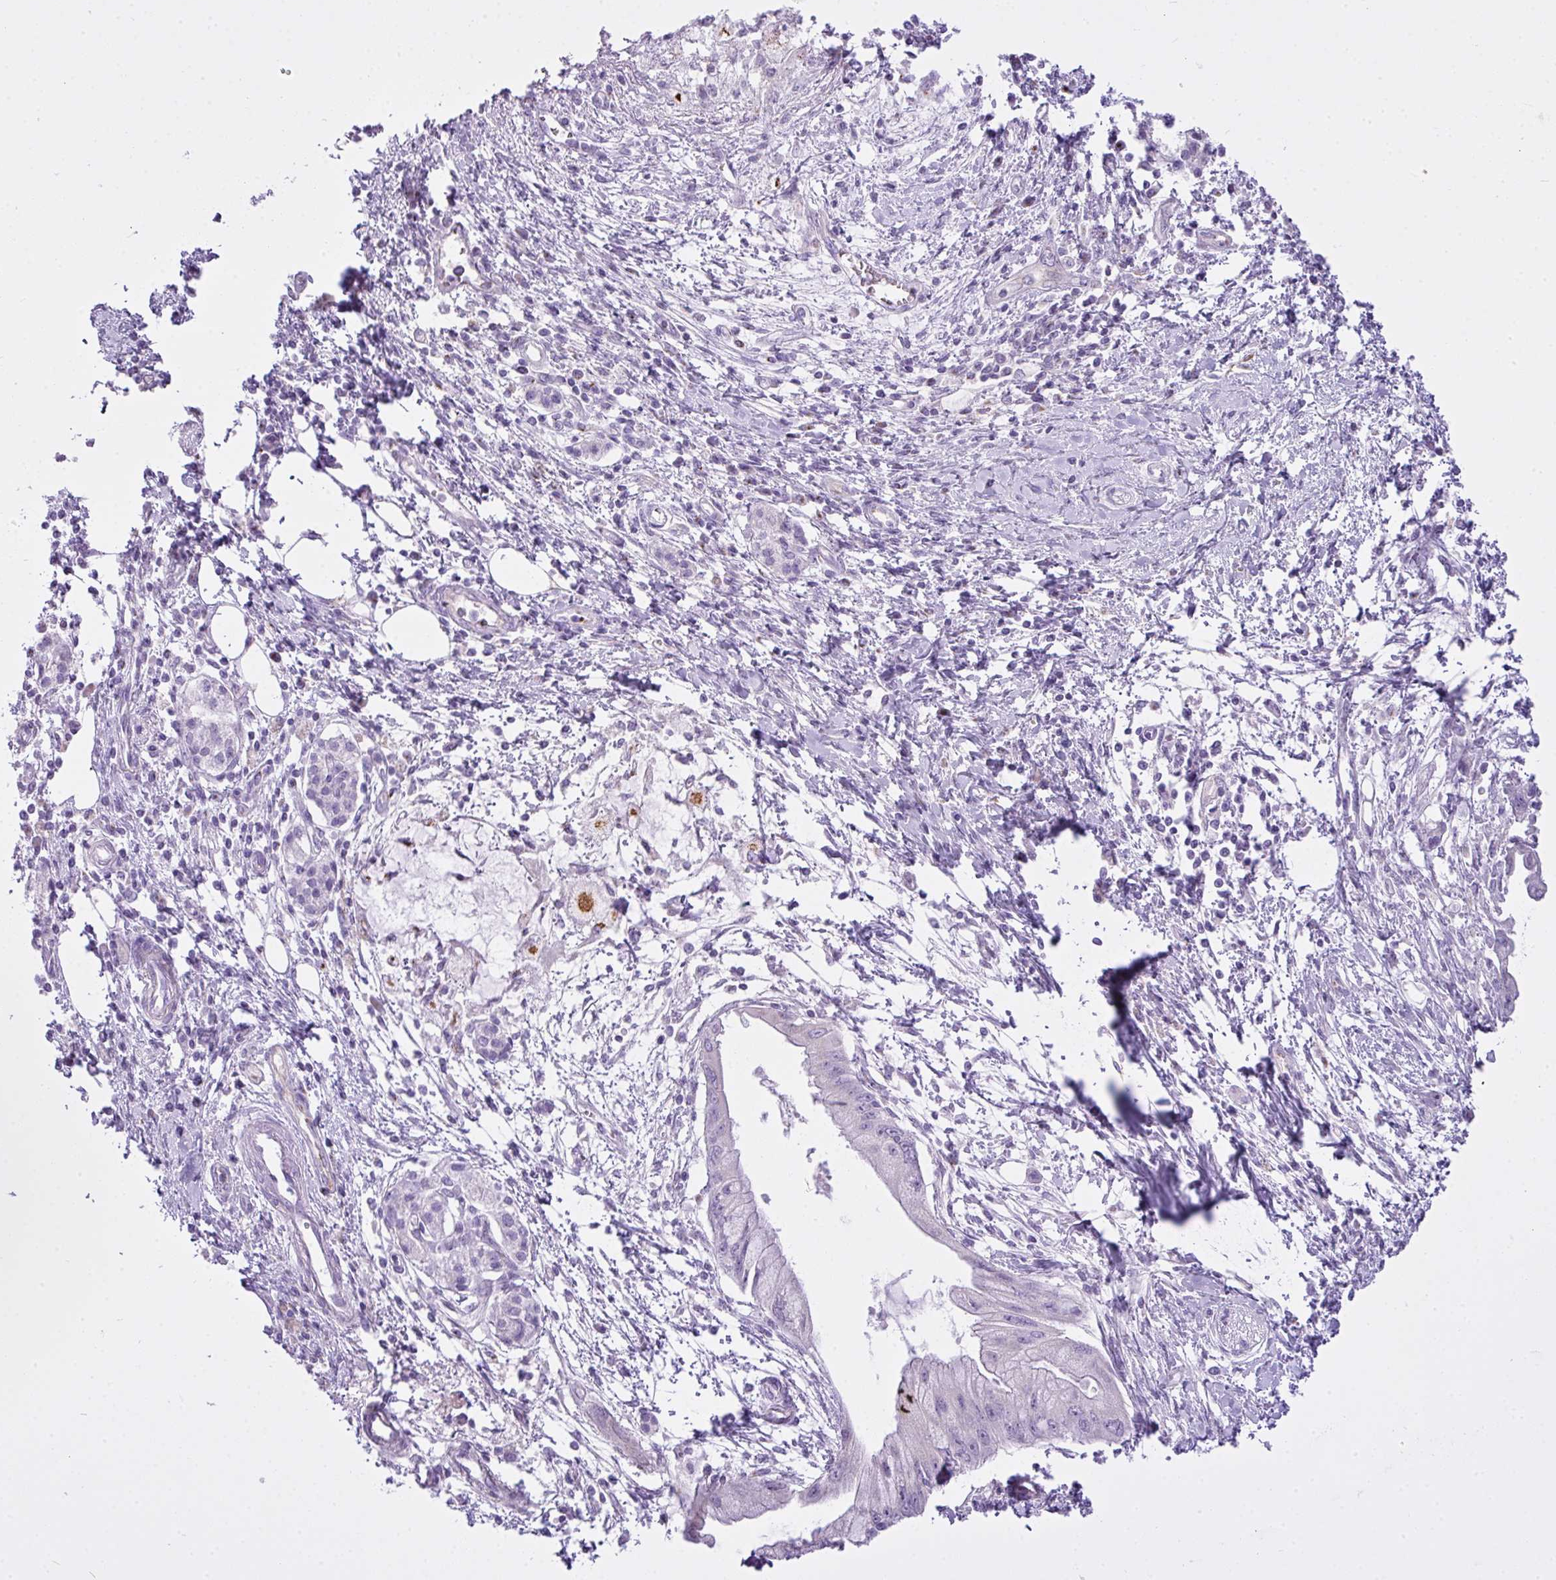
{"staining": {"intensity": "negative", "quantity": "none", "location": "none"}, "tissue": "pancreatic cancer", "cell_type": "Tumor cells", "image_type": "cancer", "snomed": [{"axis": "morphology", "description": "Adenocarcinoma, NOS"}, {"axis": "topography", "description": "Pancreas"}], "caption": "Immunohistochemistry (IHC) image of neoplastic tissue: human pancreatic cancer stained with DAB displays no significant protein staining in tumor cells.", "gene": "FAM43A", "patient": {"sex": "male", "age": 48}}